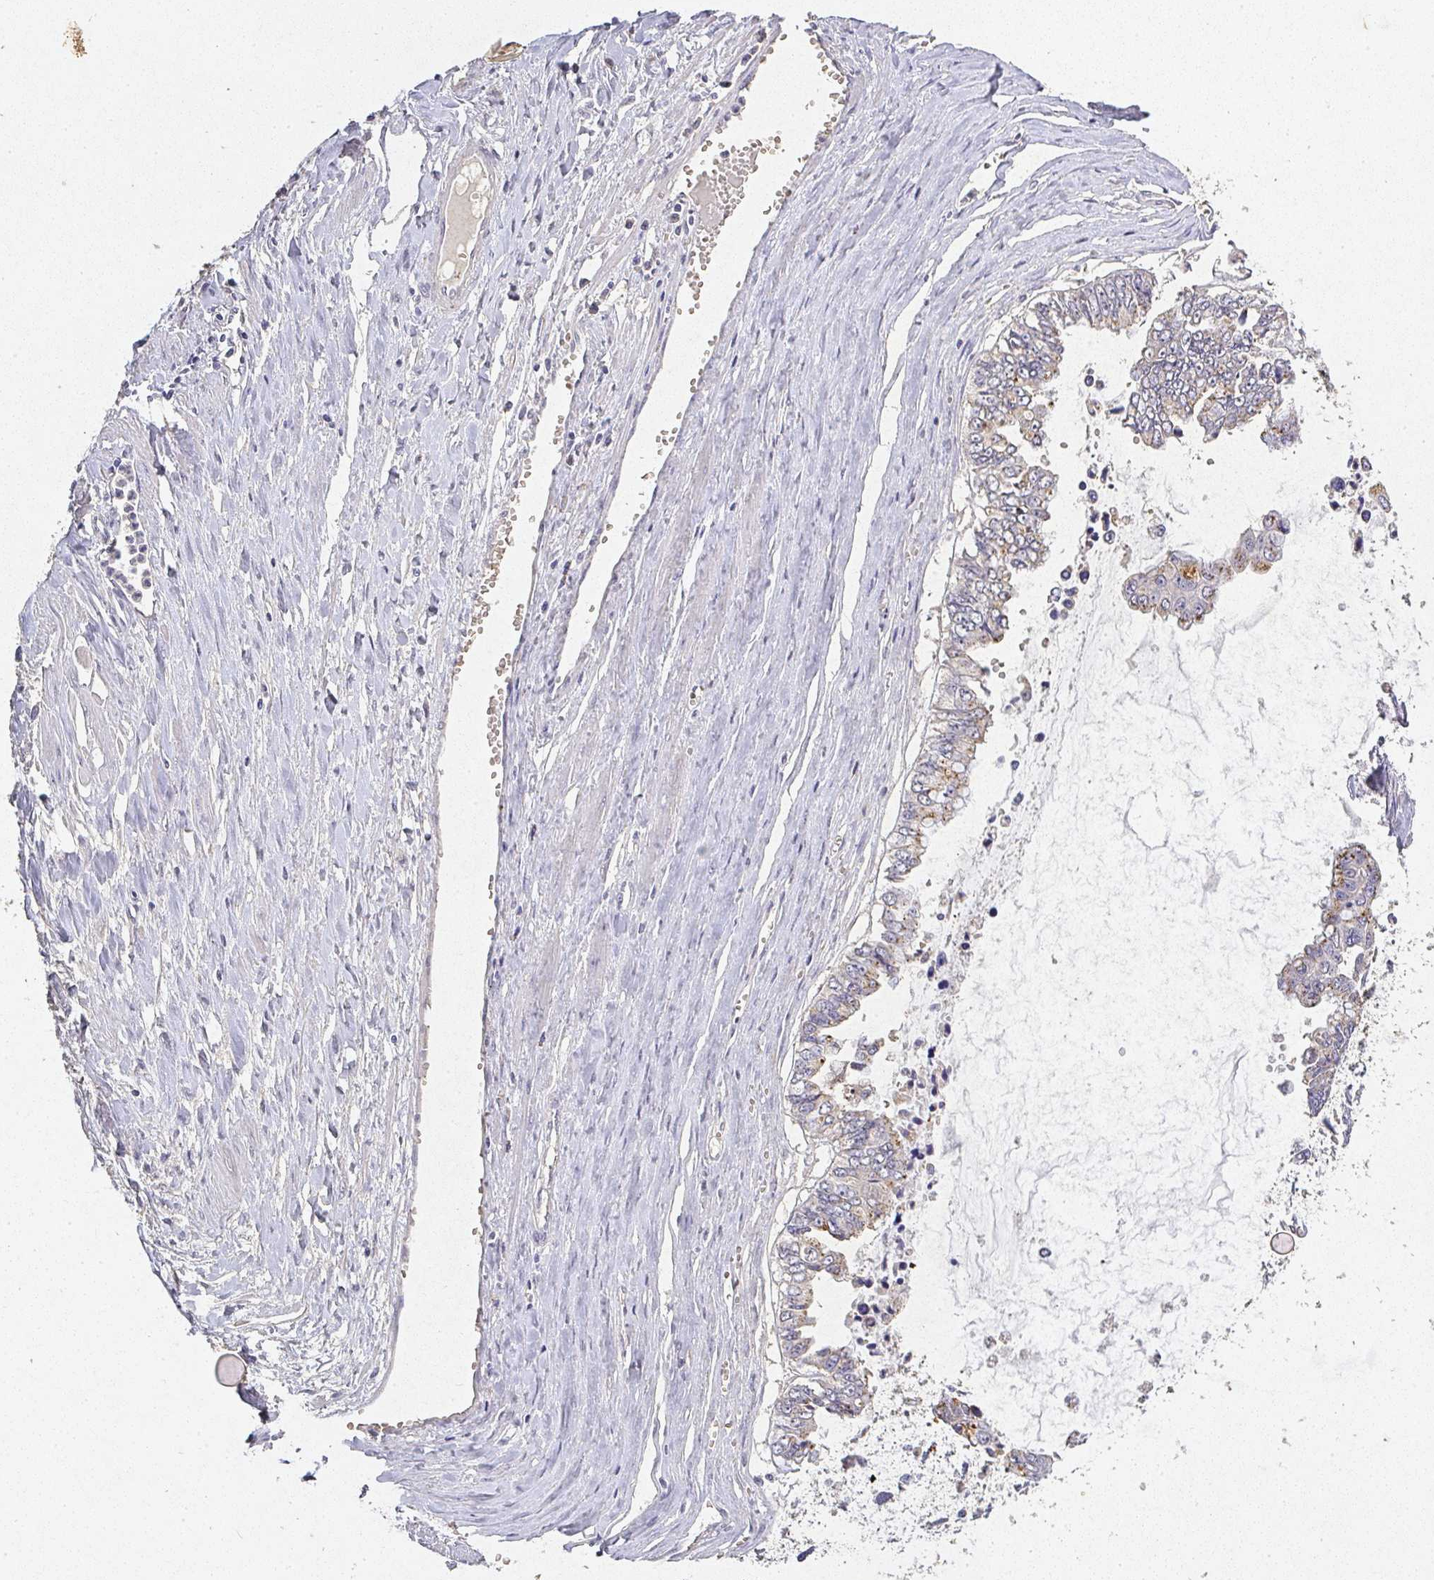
{"staining": {"intensity": "moderate", "quantity": "25%-75%", "location": "cytoplasmic/membranous"}, "tissue": "ovarian cancer", "cell_type": "Tumor cells", "image_type": "cancer", "snomed": [{"axis": "morphology", "description": "Cystadenocarcinoma, mucinous, NOS"}, {"axis": "topography", "description": "Ovary"}], "caption": "Immunohistochemical staining of ovarian cancer displays medium levels of moderate cytoplasmic/membranous expression in about 25%-75% of tumor cells.", "gene": "RPS2", "patient": {"sex": "female", "age": 72}}